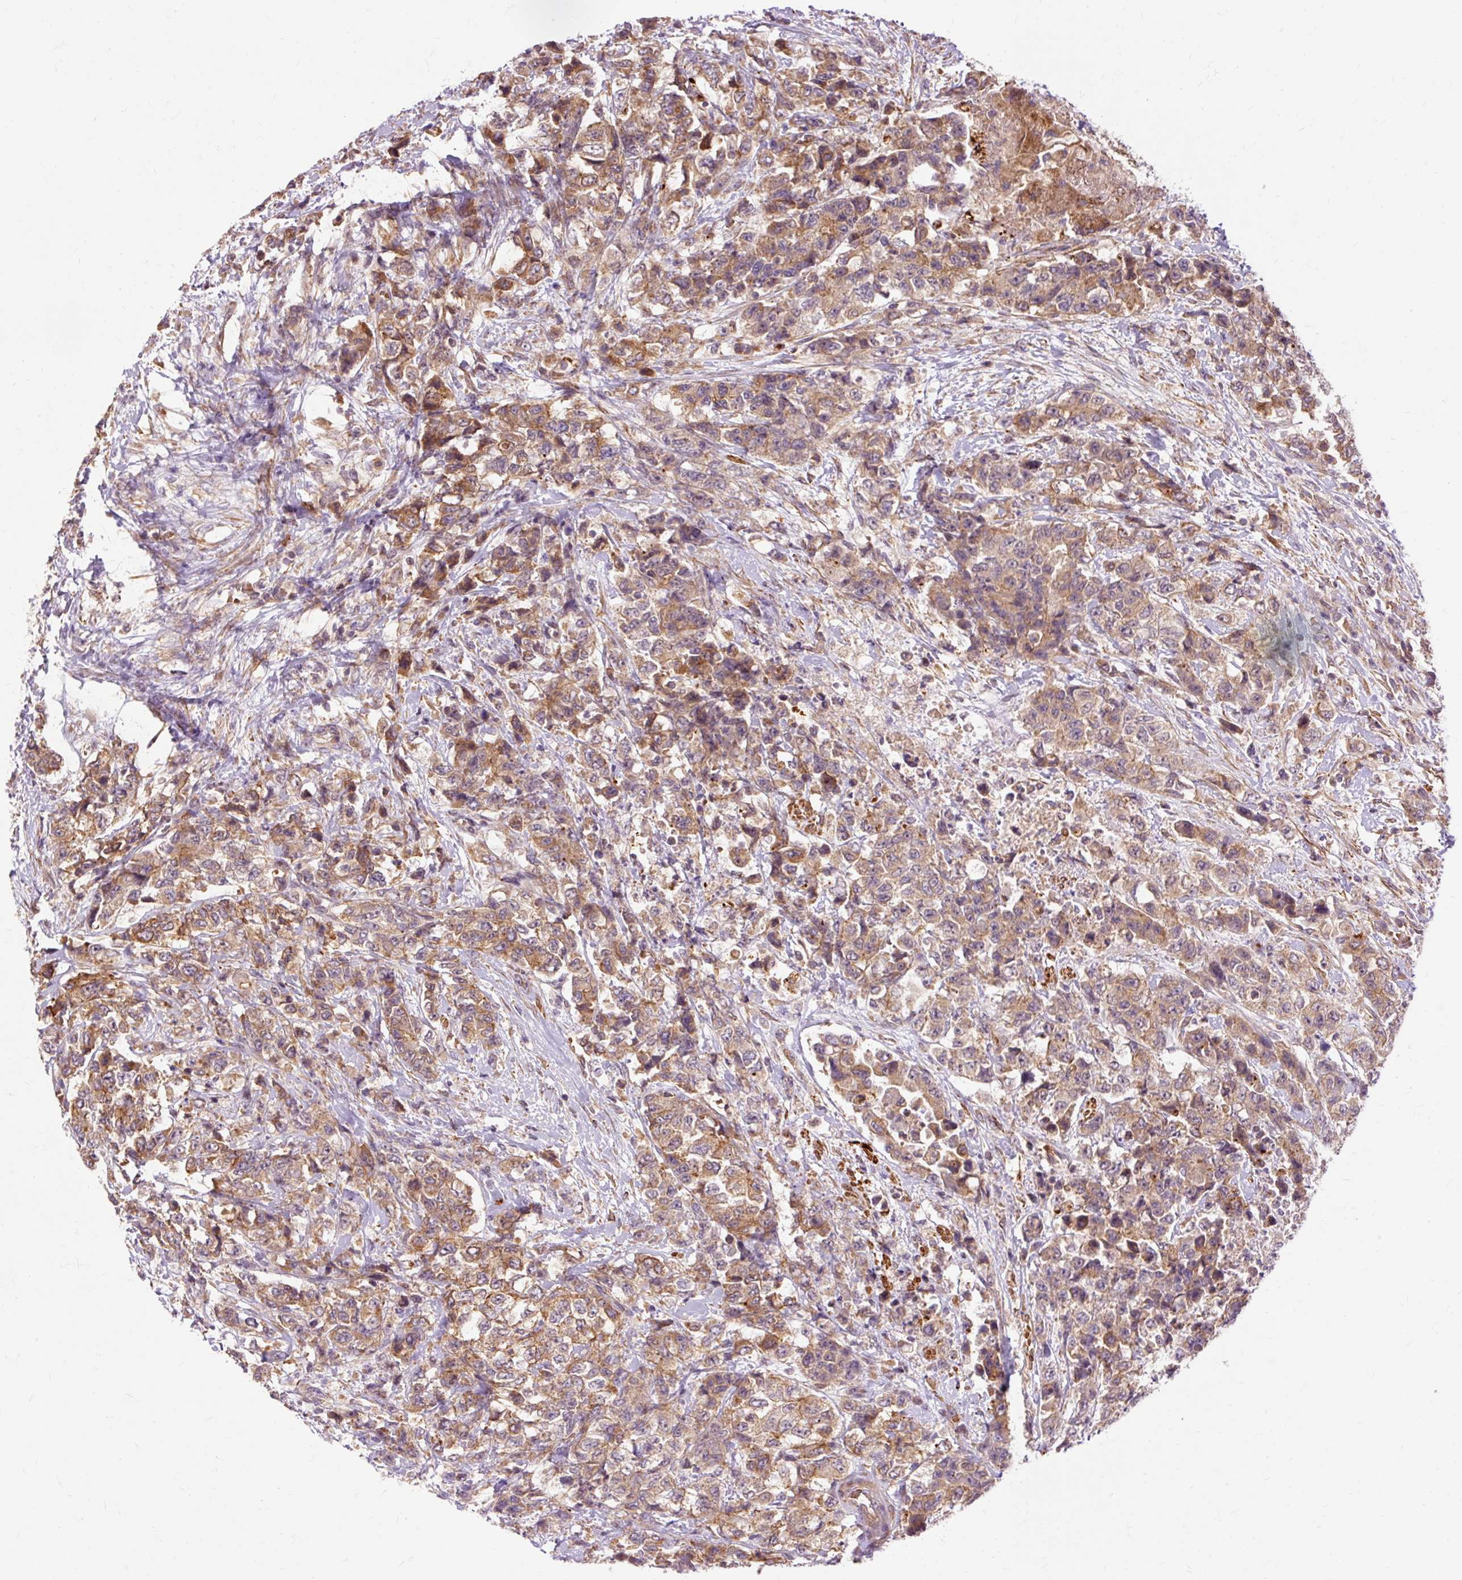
{"staining": {"intensity": "moderate", "quantity": ">75%", "location": "cytoplasmic/membranous"}, "tissue": "urothelial cancer", "cell_type": "Tumor cells", "image_type": "cancer", "snomed": [{"axis": "morphology", "description": "Urothelial carcinoma, High grade"}, {"axis": "topography", "description": "Urinary bladder"}], "caption": "Immunohistochemical staining of human urothelial cancer shows medium levels of moderate cytoplasmic/membranous positivity in about >75% of tumor cells.", "gene": "RIPOR3", "patient": {"sex": "female", "age": 78}}